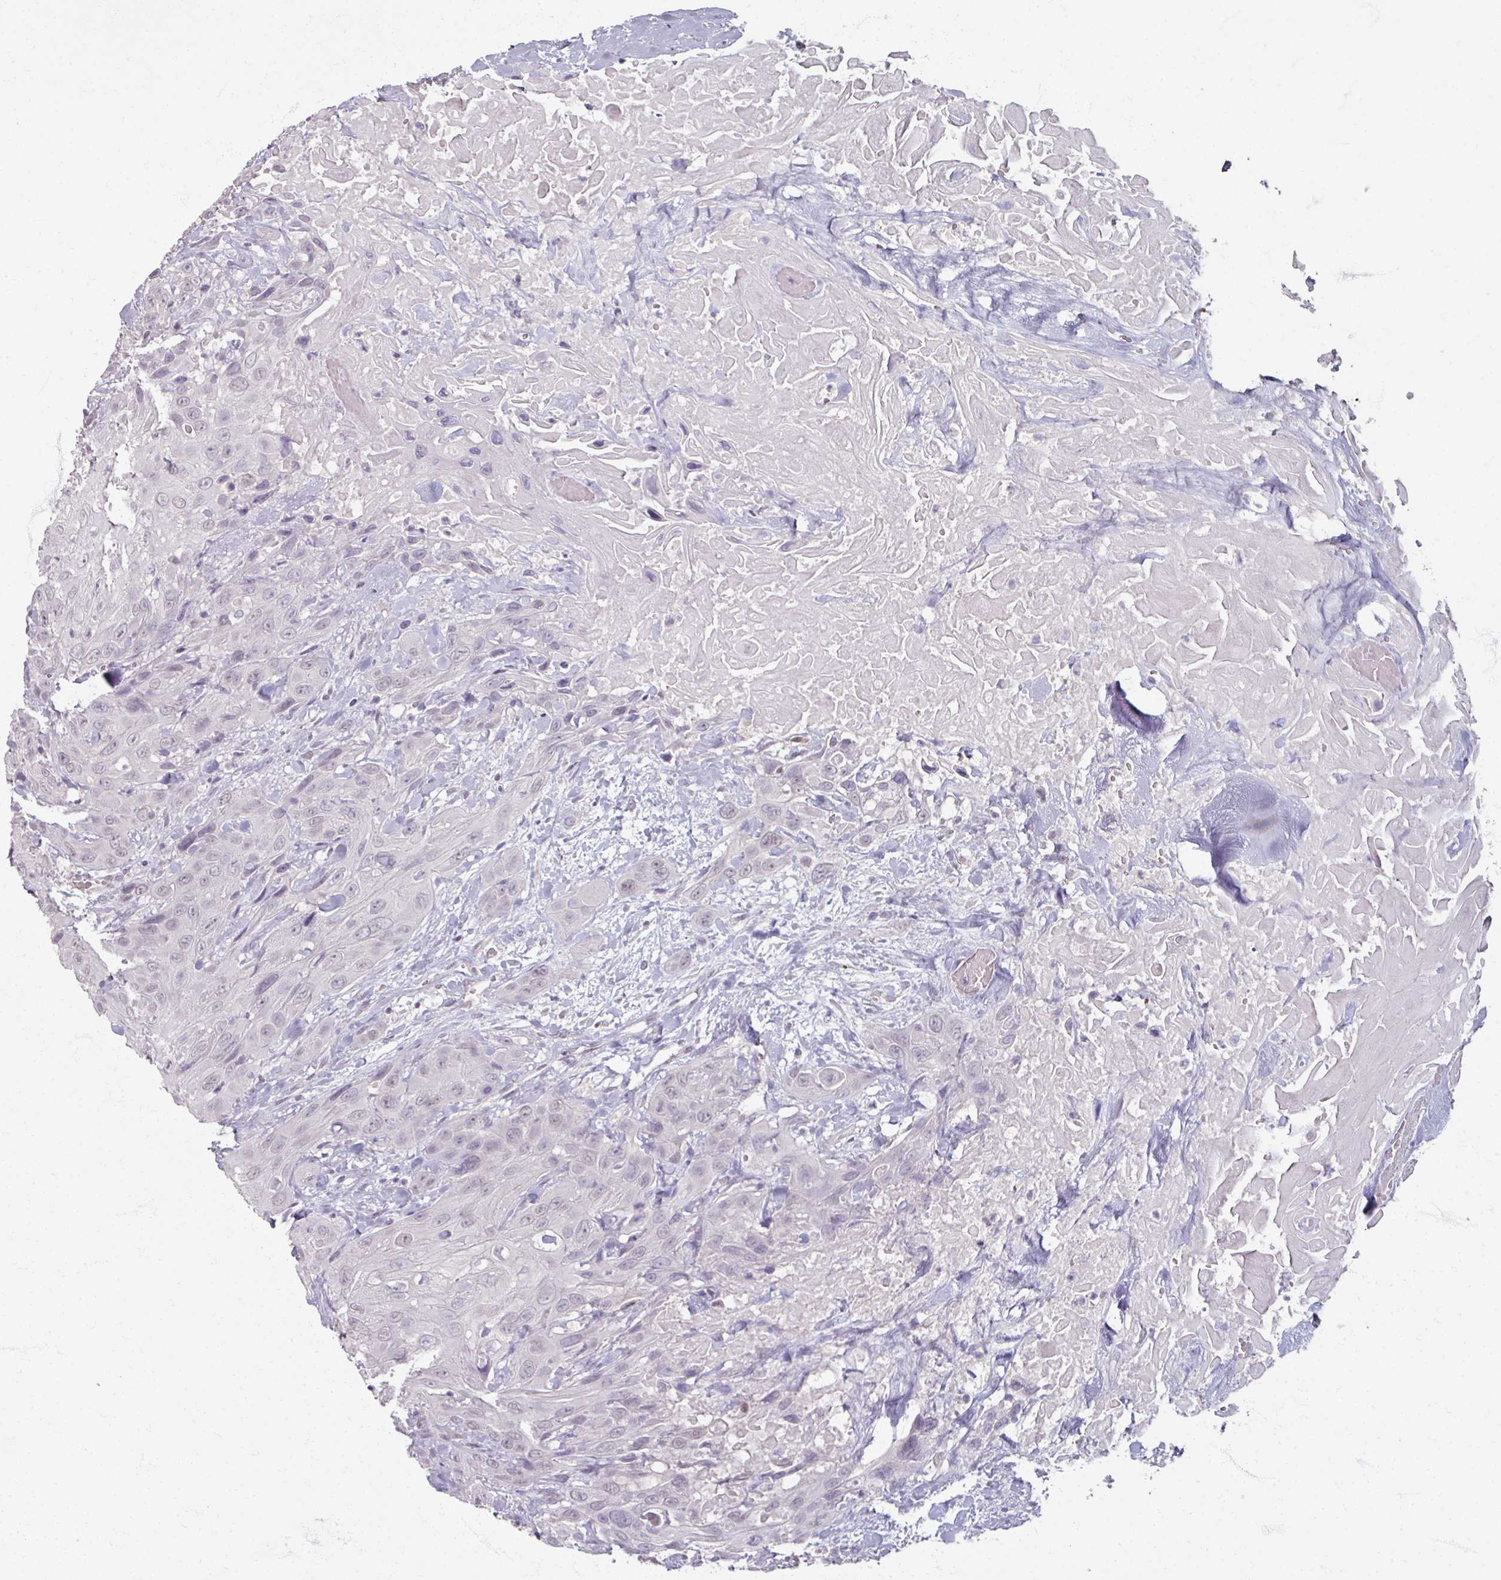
{"staining": {"intensity": "negative", "quantity": "none", "location": "none"}, "tissue": "head and neck cancer", "cell_type": "Tumor cells", "image_type": "cancer", "snomed": [{"axis": "morphology", "description": "Squamous cell carcinoma, NOS"}, {"axis": "topography", "description": "Head-Neck"}], "caption": "Tumor cells show no significant protein staining in head and neck cancer (squamous cell carcinoma). (DAB immunohistochemistry (IHC) visualized using brightfield microscopy, high magnification).", "gene": "SOX11", "patient": {"sex": "male", "age": 81}}